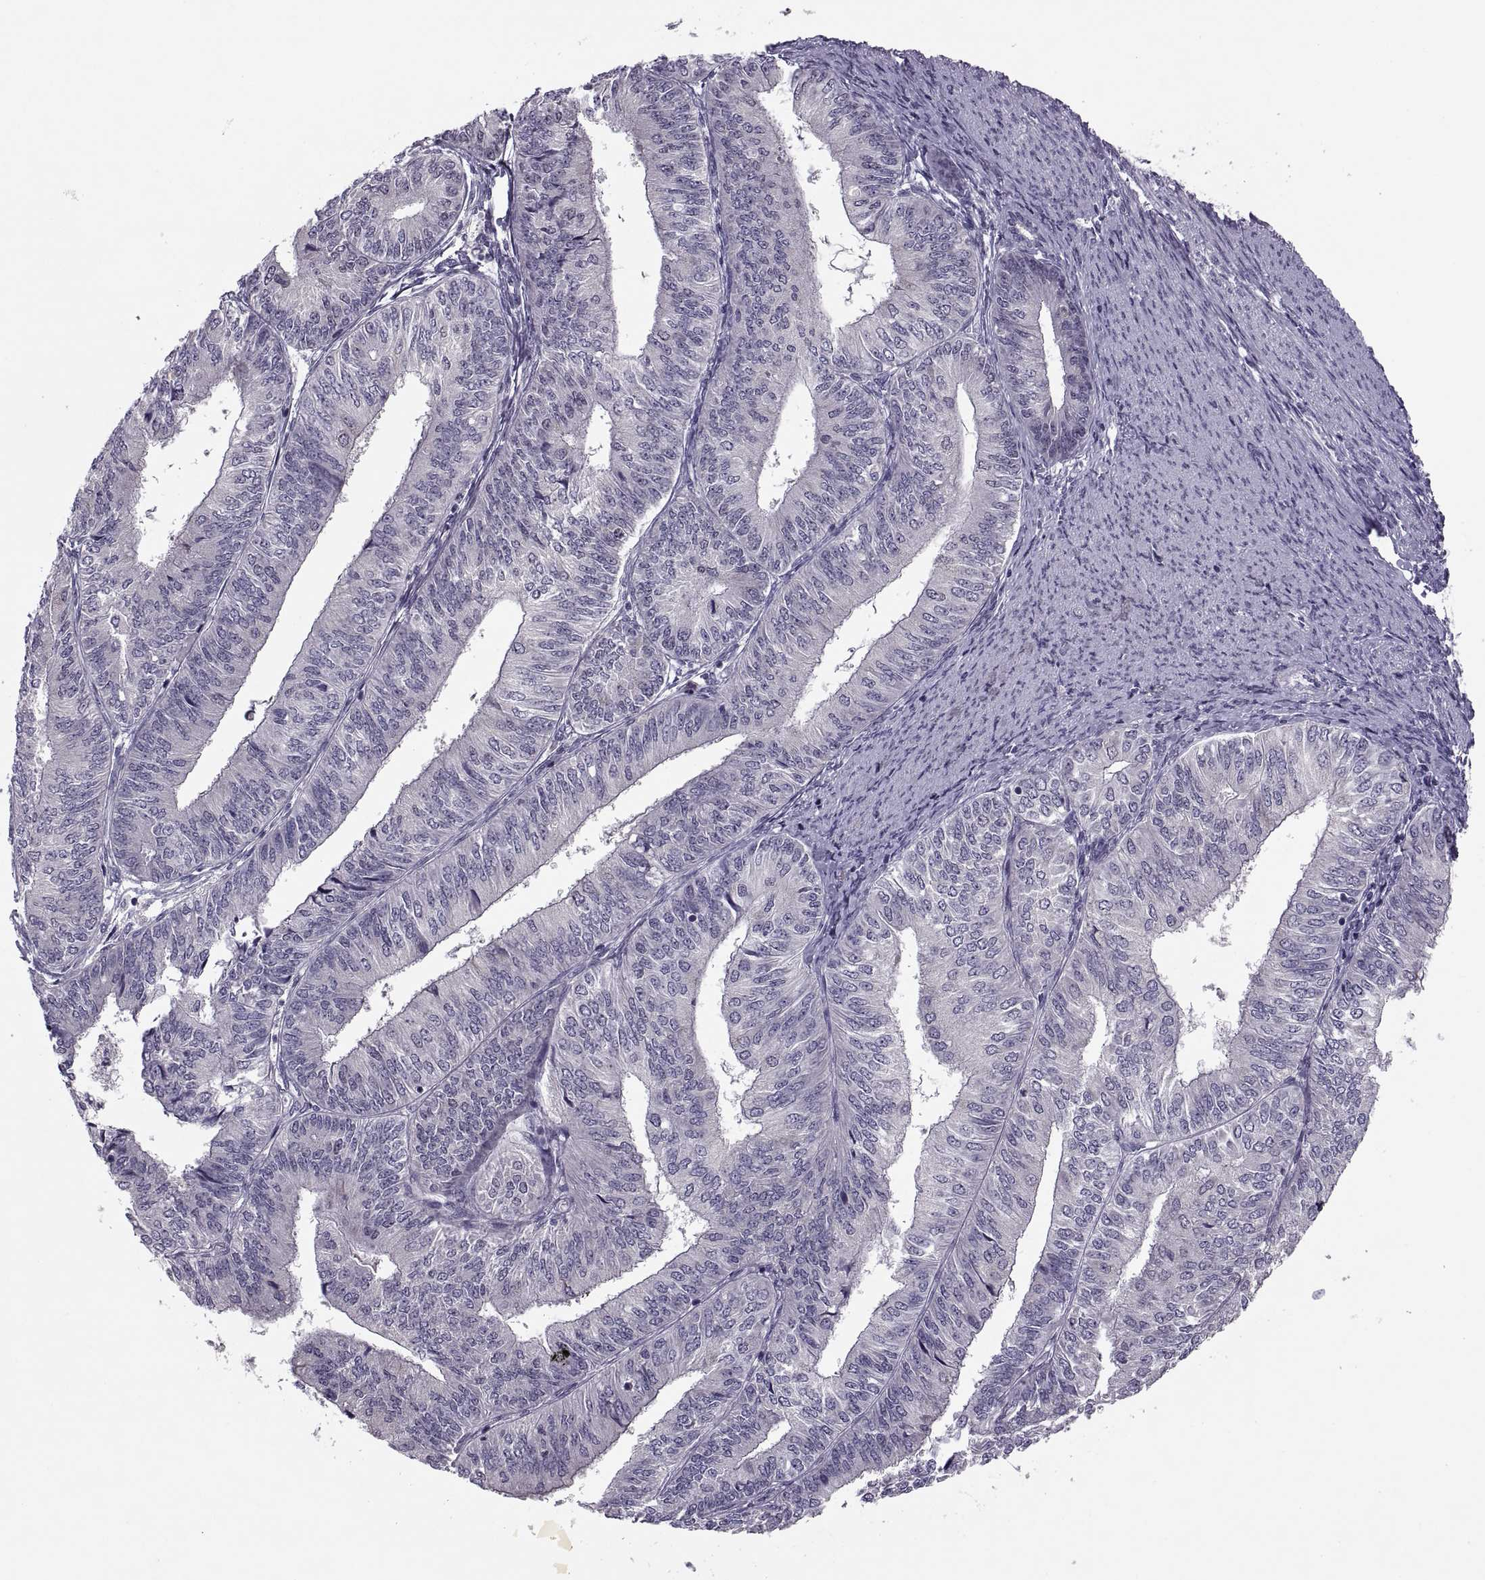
{"staining": {"intensity": "negative", "quantity": "none", "location": "none"}, "tissue": "endometrial cancer", "cell_type": "Tumor cells", "image_type": "cancer", "snomed": [{"axis": "morphology", "description": "Adenocarcinoma, NOS"}, {"axis": "topography", "description": "Endometrium"}], "caption": "The micrograph displays no significant staining in tumor cells of endometrial cancer. The staining is performed using DAB brown chromogen with nuclei counter-stained in using hematoxylin.", "gene": "CACNA1F", "patient": {"sex": "female", "age": 58}}